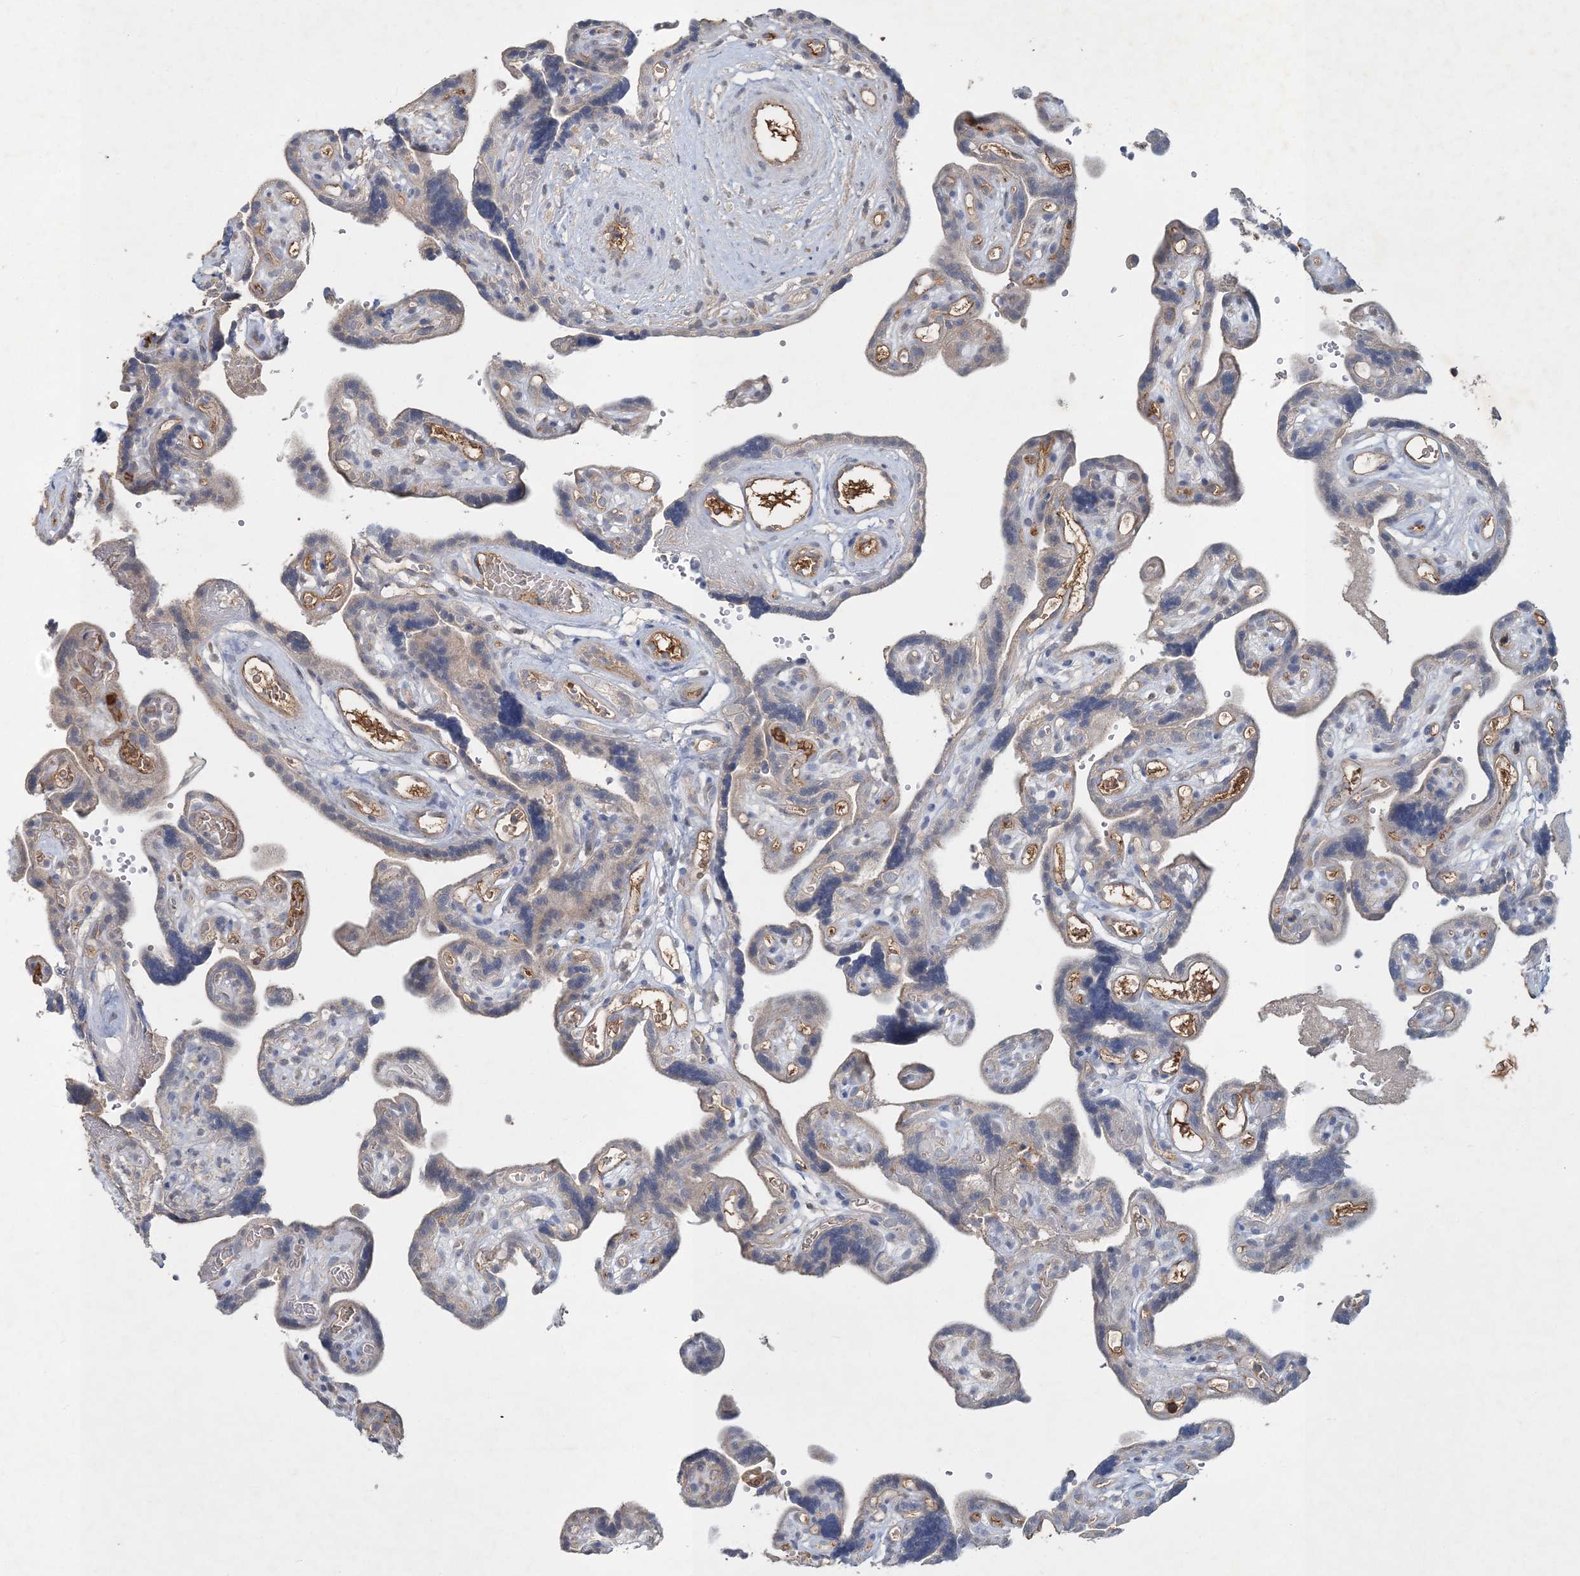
{"staining": {"intensity": "weak", "quantity": "25%-75%", "location": "cytoplasmic/membranous"}, "tissue": "placenta", "cell_type": "Decidual cells", "image_type": "normal", "snomed": [{"axis": "morphology", "description": "Normal tissue, NOS"}, {"axis": "topography", "description": "Placenta"}], "caption": "Immunohistochemical staining of unremarkable human placenta demonstrates weak cytoplasmic/membranous protein expression in about 25%-75% of decidual cells.", "gene": "RNF25", "patient": {"sex": "female", "age": 30}}